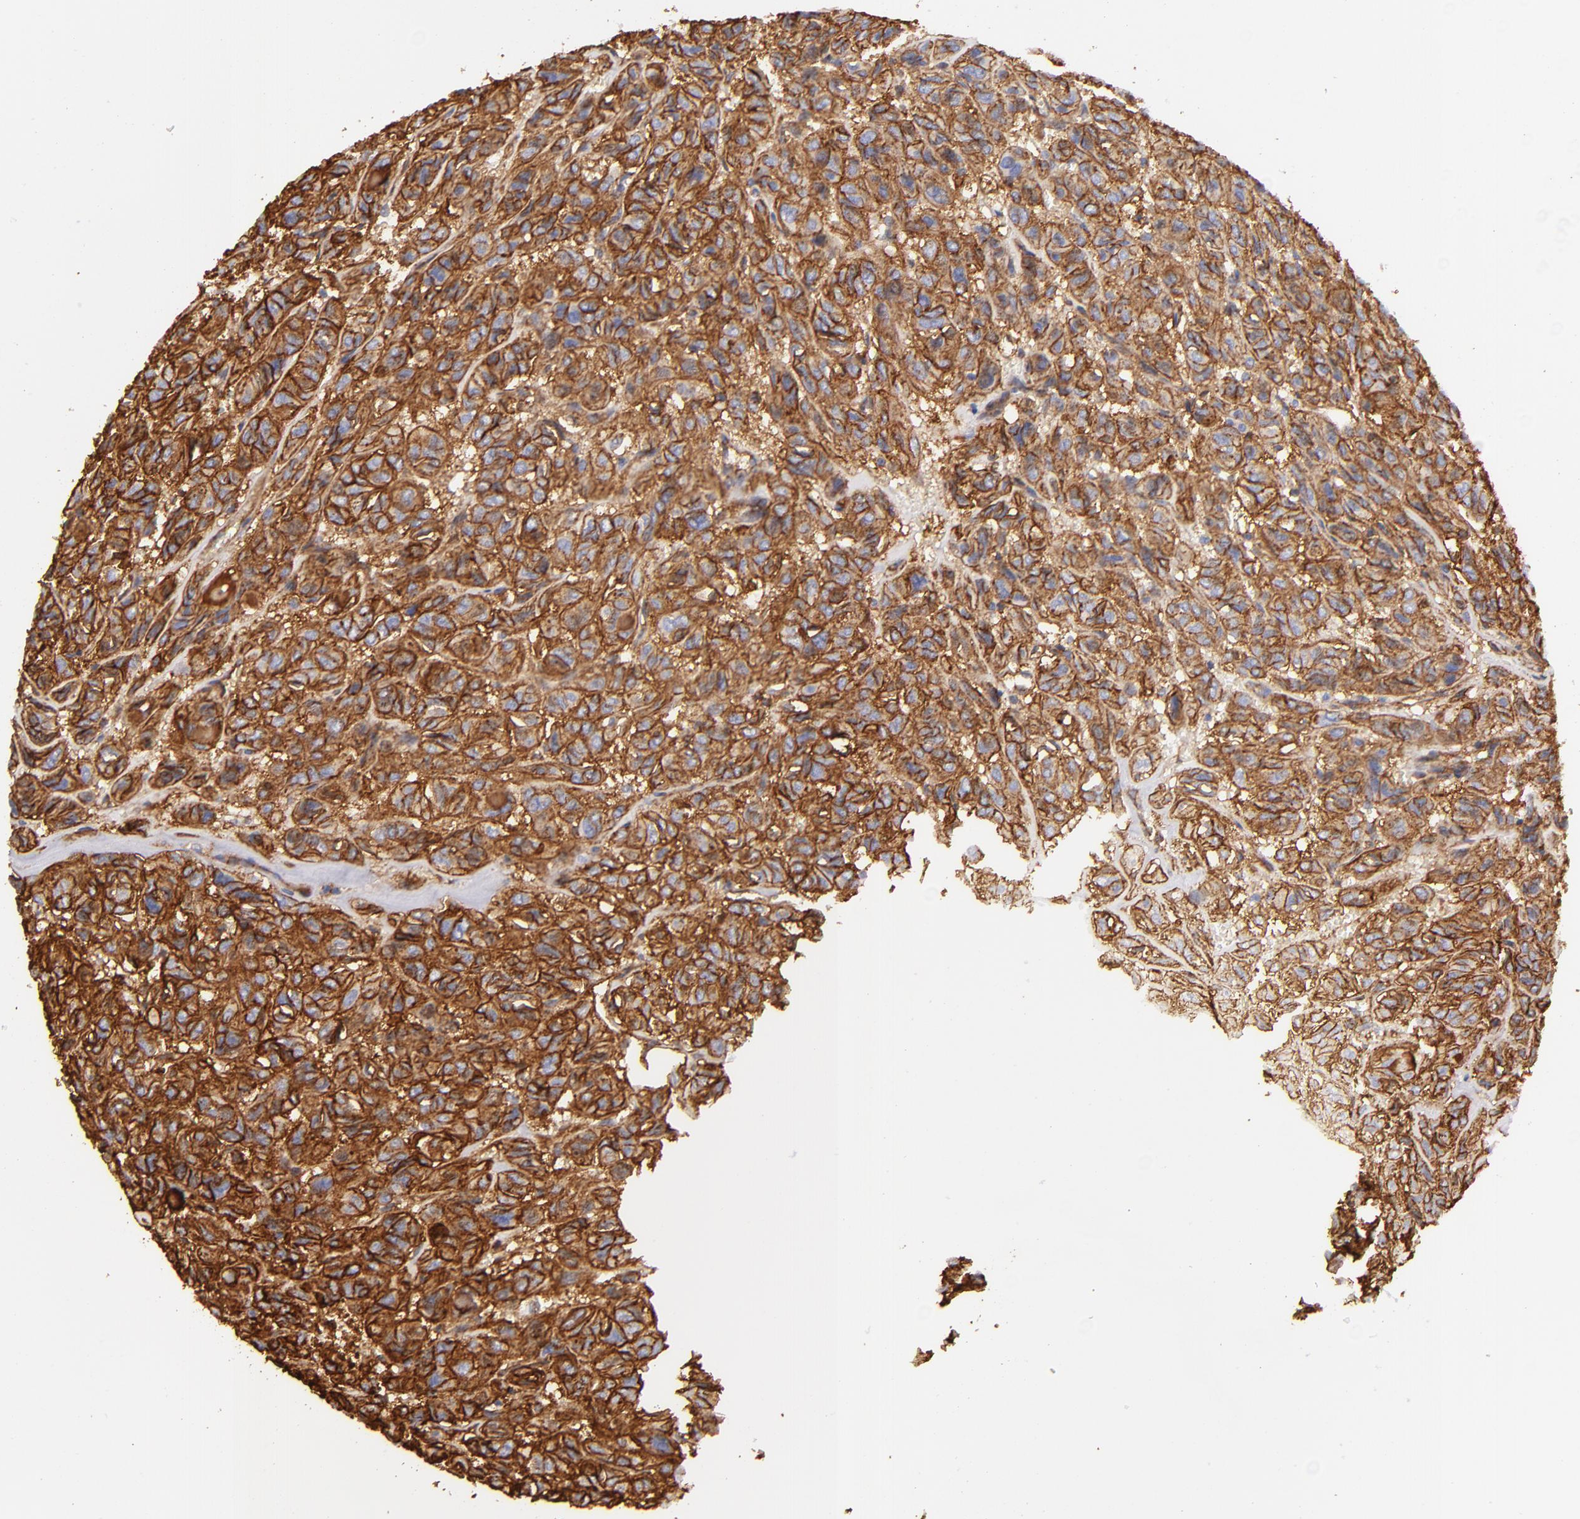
{"staining": {"intensity": "strong", "quantity": ">75%", "location": "cytoplasmic/membranous"}, "tissue": "thyroid cancer", "cell_type": "Tumor cells", "image_type": "cancer", "snomed": [{"axis": "morphology", "description": "Follicular adenoma carcinoma, NOS"}, {"axis": "topography", "description": "Thyroid gland"}], "caption": "Immunohistochemical staining of human follicular adenoma carcinoma (thyroid) shows high levels of strong cytoplasmic/membranous protein positivity in about >75% of tumor cells. The staining was performed using DAB (3,3'-diaminobenzidine) to visualize the protein expression in brown, while the nuclei were stained in blue with hematoxylin (Magnification: 20x).", "gene": "CD151", "patient": {"sex": "female", "age": 71}}